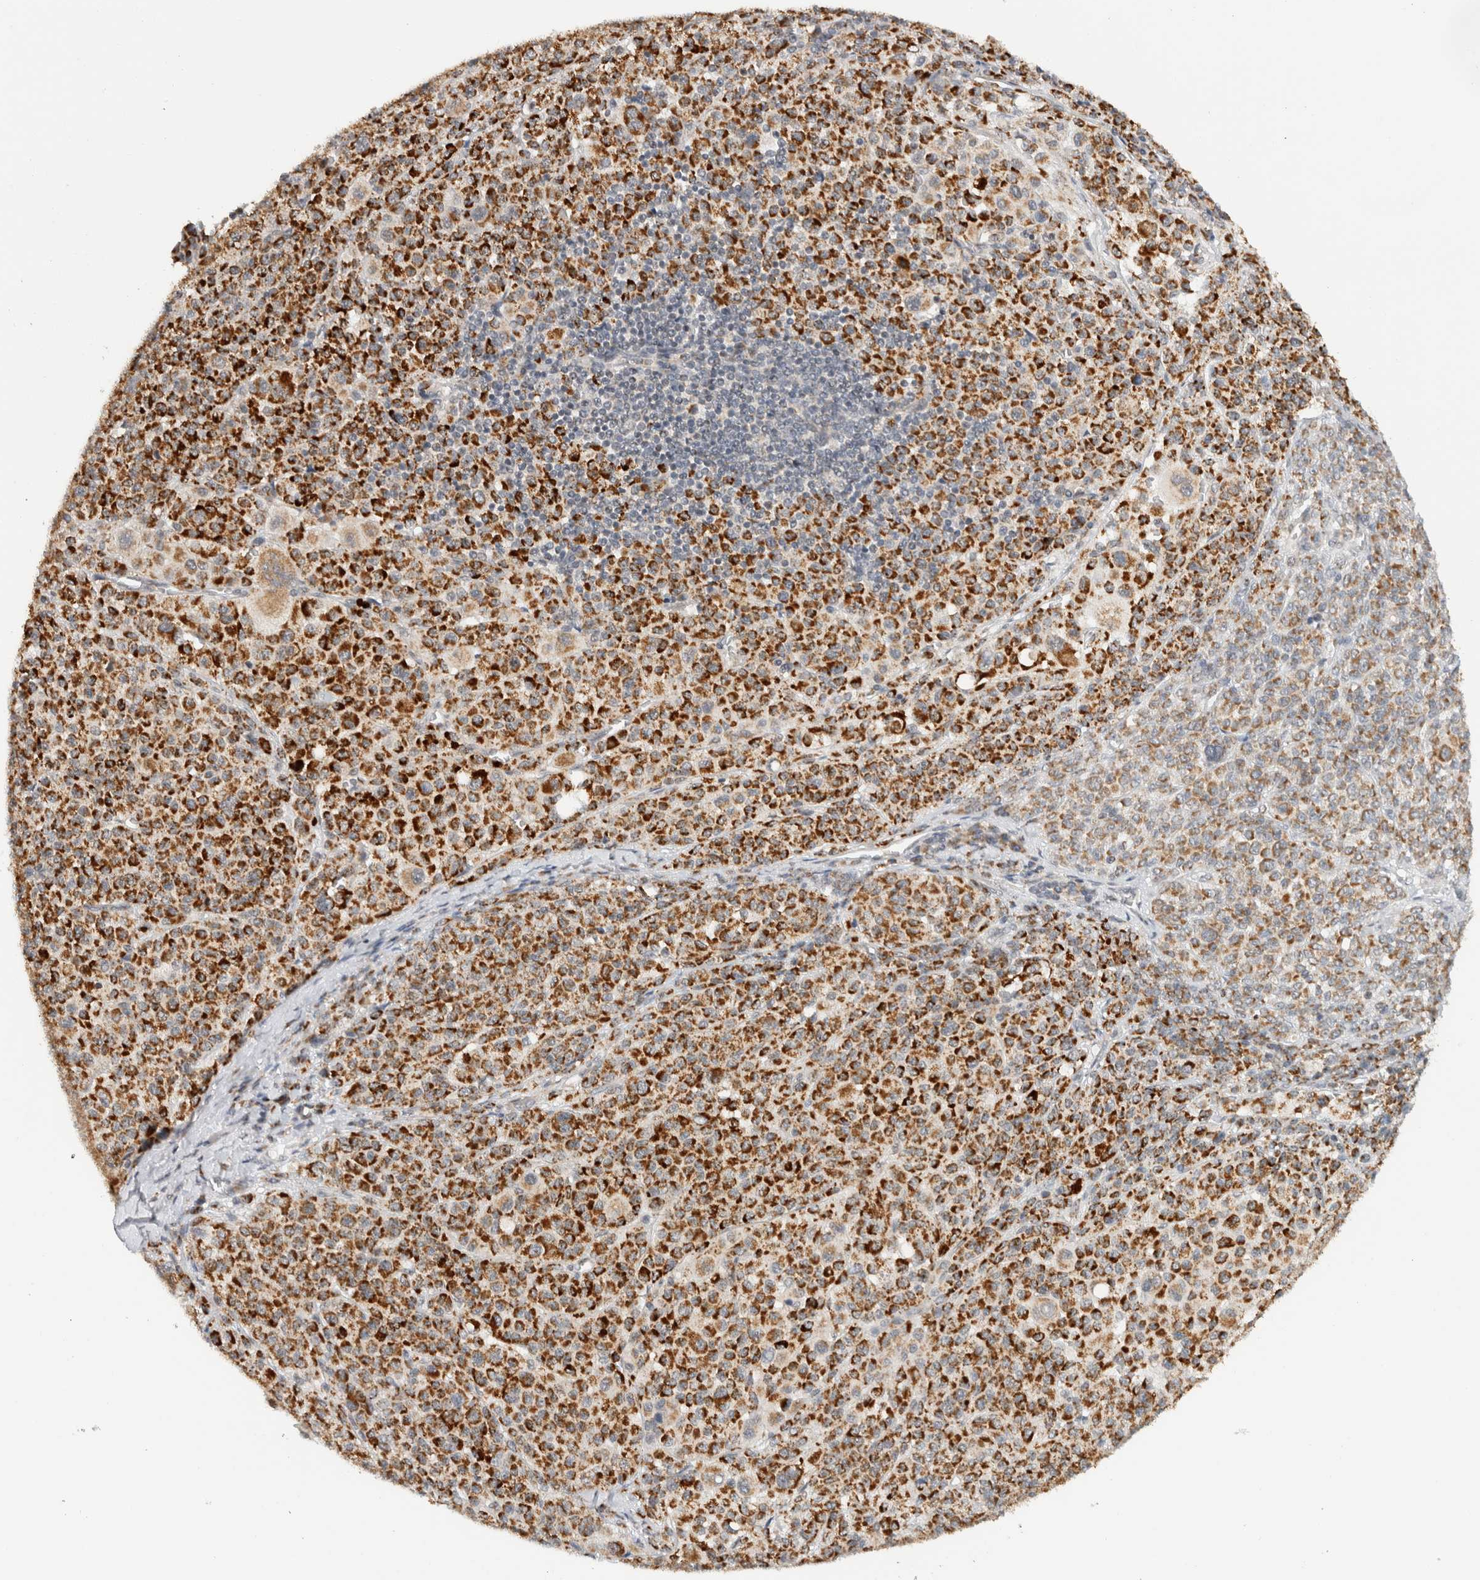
{"staining": {"intensity": "strong", "quantity": ">75%", "location": "cytoplasmic/membranous"}, "tissue": "melanoma", "cell_type": "Tumor cells", "image_type": "cancer", "snomed": [{"axis": "morphology", "description": "Malignant melanoma, Metastatic site"}, {"axis": "topography", "description": "Skin"}], "caption": "Brown immunohistochemical staining in human melanoma exhibits strong cytoplasmic/membranous positivity in about >75% of tumor cells.", "gene": "CMC2", "patient": {"sex": "female", "age": 74}}